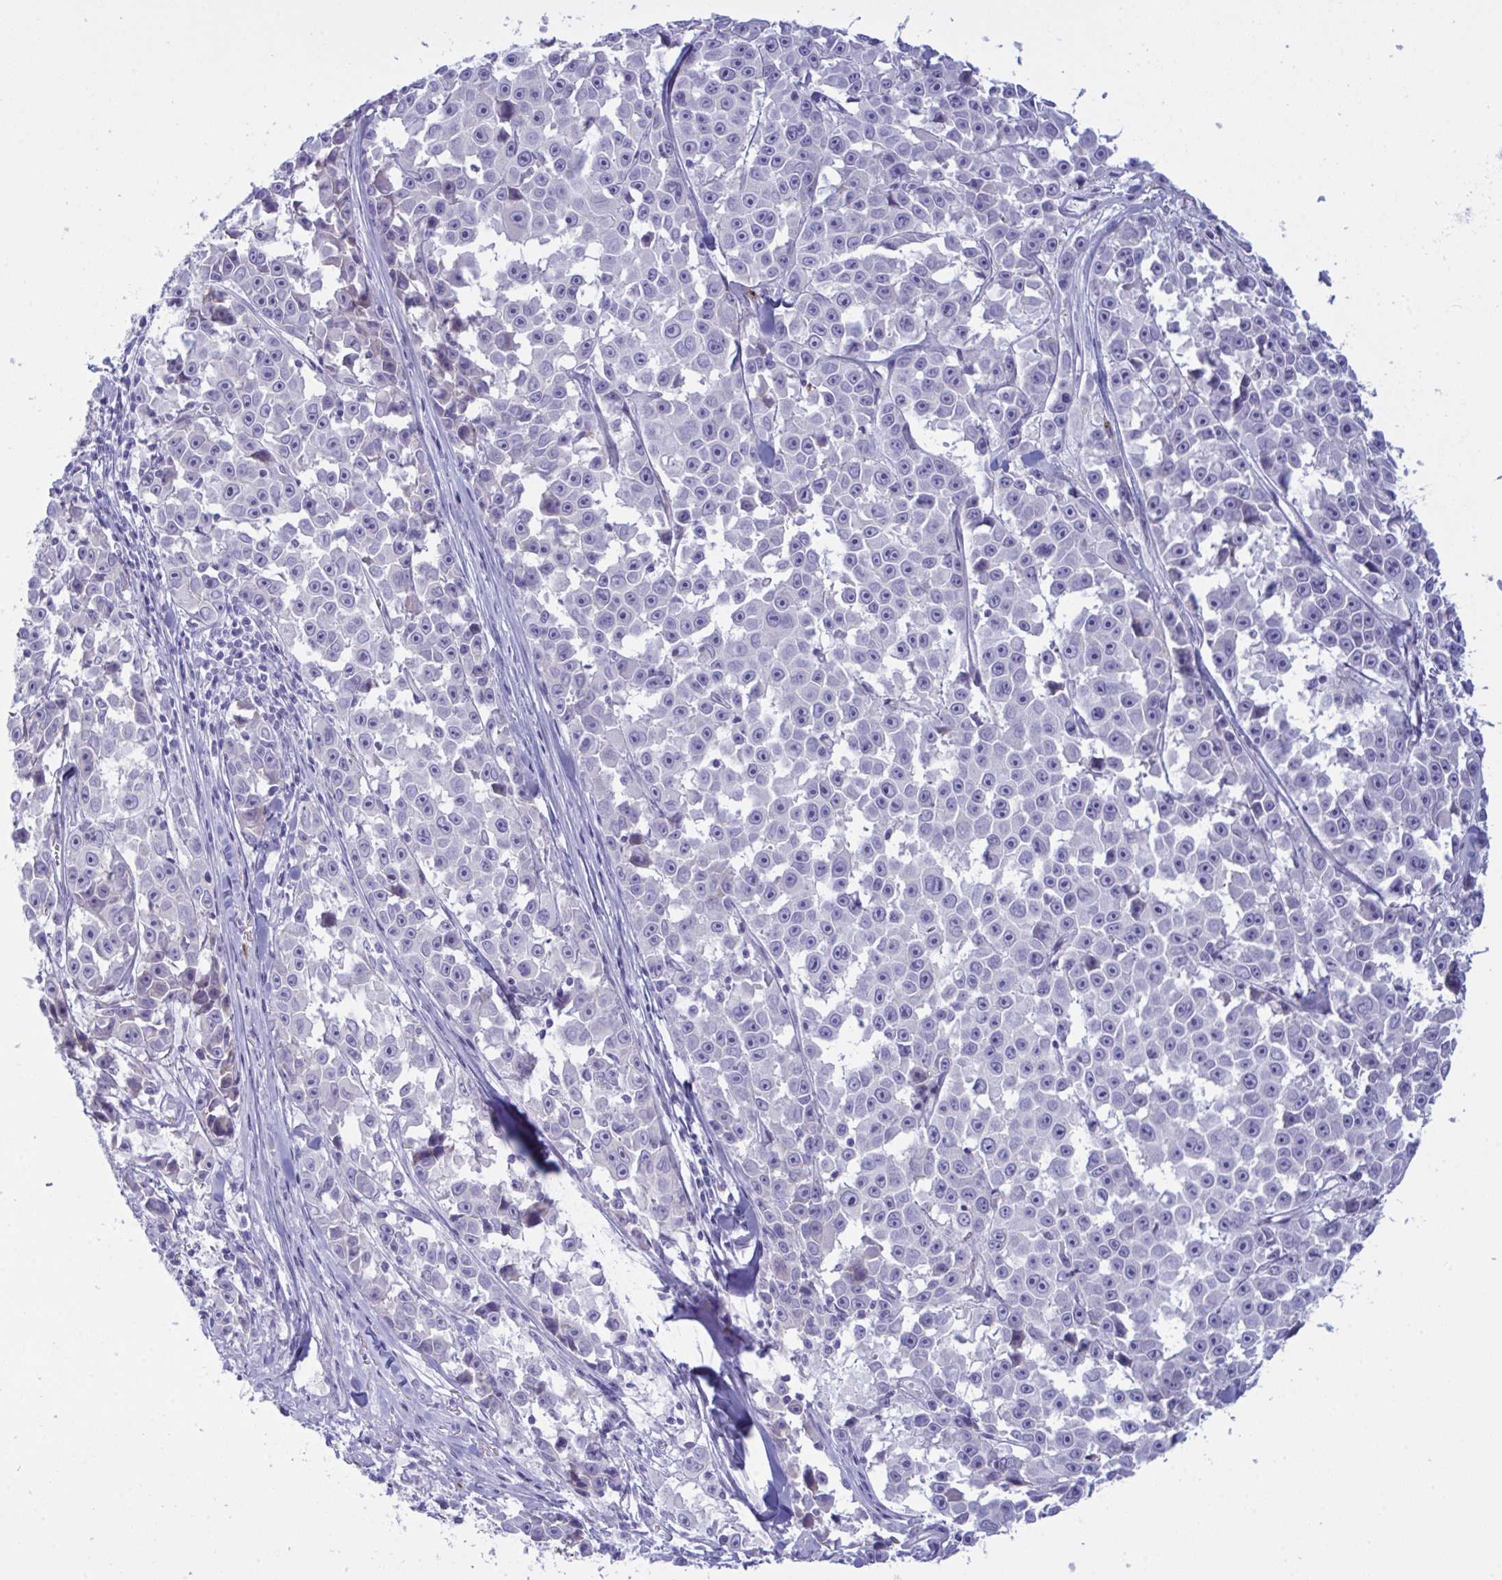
{"staining": {"intensity": "negative", "quantity": "none", "location": "none"}, "tissue": "melanoma", "cell_type": "Tumor cells", "image_type": "cancer", "snomed": [{"axis": "morphology", "description": "Malignant melanoma, NOS"}, {"axis": "topography", "description": "Skin"}], "caption": "Melanoma was stained to show a protein in brown. There is no significant staining in tumor cells.", "gene": "ZNF684", "patient": {"sex": "female", "age": 66}}